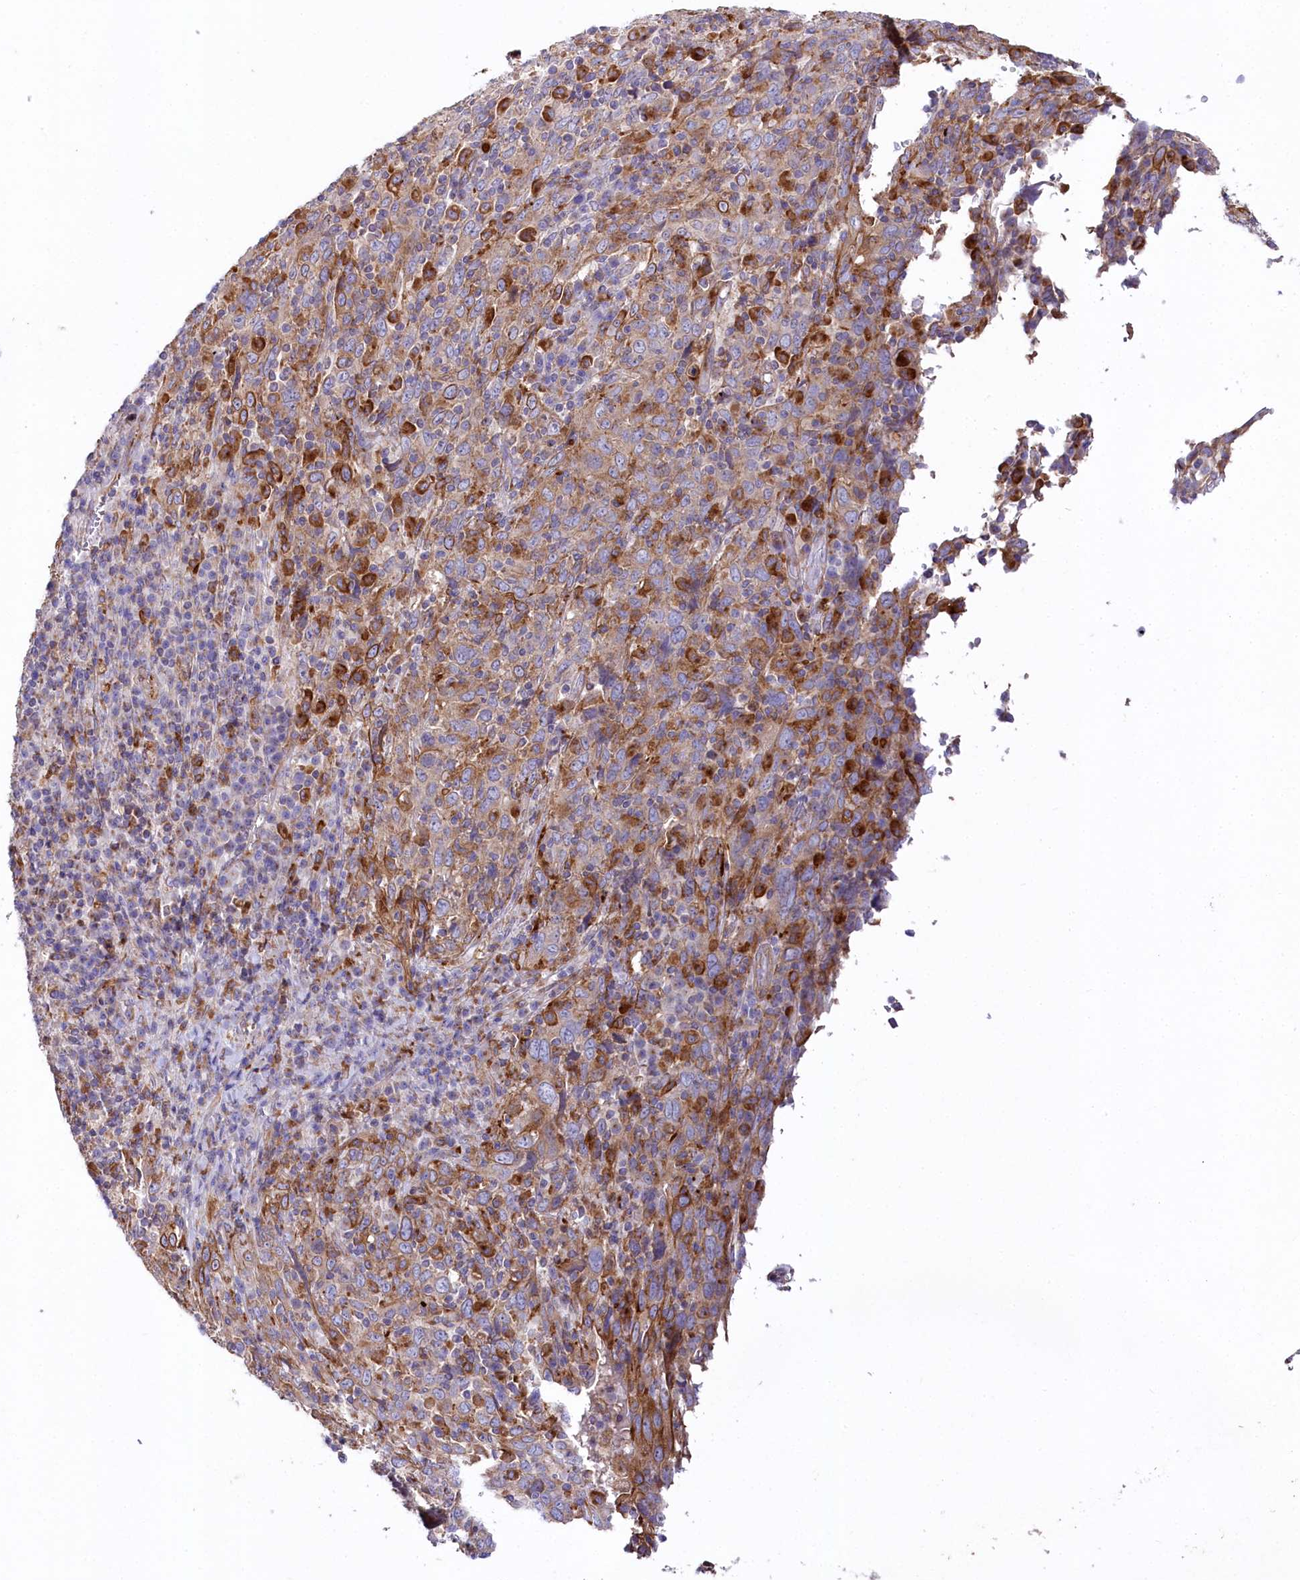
{"staining": {"intensity": "strong", "quantity": "25%-75%", "location": "cytoplasmic/membranous"}, "tissue": "cervical cancer", "cell_type": "Tumor cells", "image_type": "cancer", "snomed": [{"axis": "morphology", "description": "Squamous cell carcinoma, NOS"}, {"axis": "topography", "description": "Cervix"}], "caption": "Human cervical squamous cell carcinoma stained with a brown dye displays strong cytoplasmic/membranous positive positivity in about 25%-75% of tumor cells.", "gene": "STX6", "patient": {"sex": "female", "age": 46}}